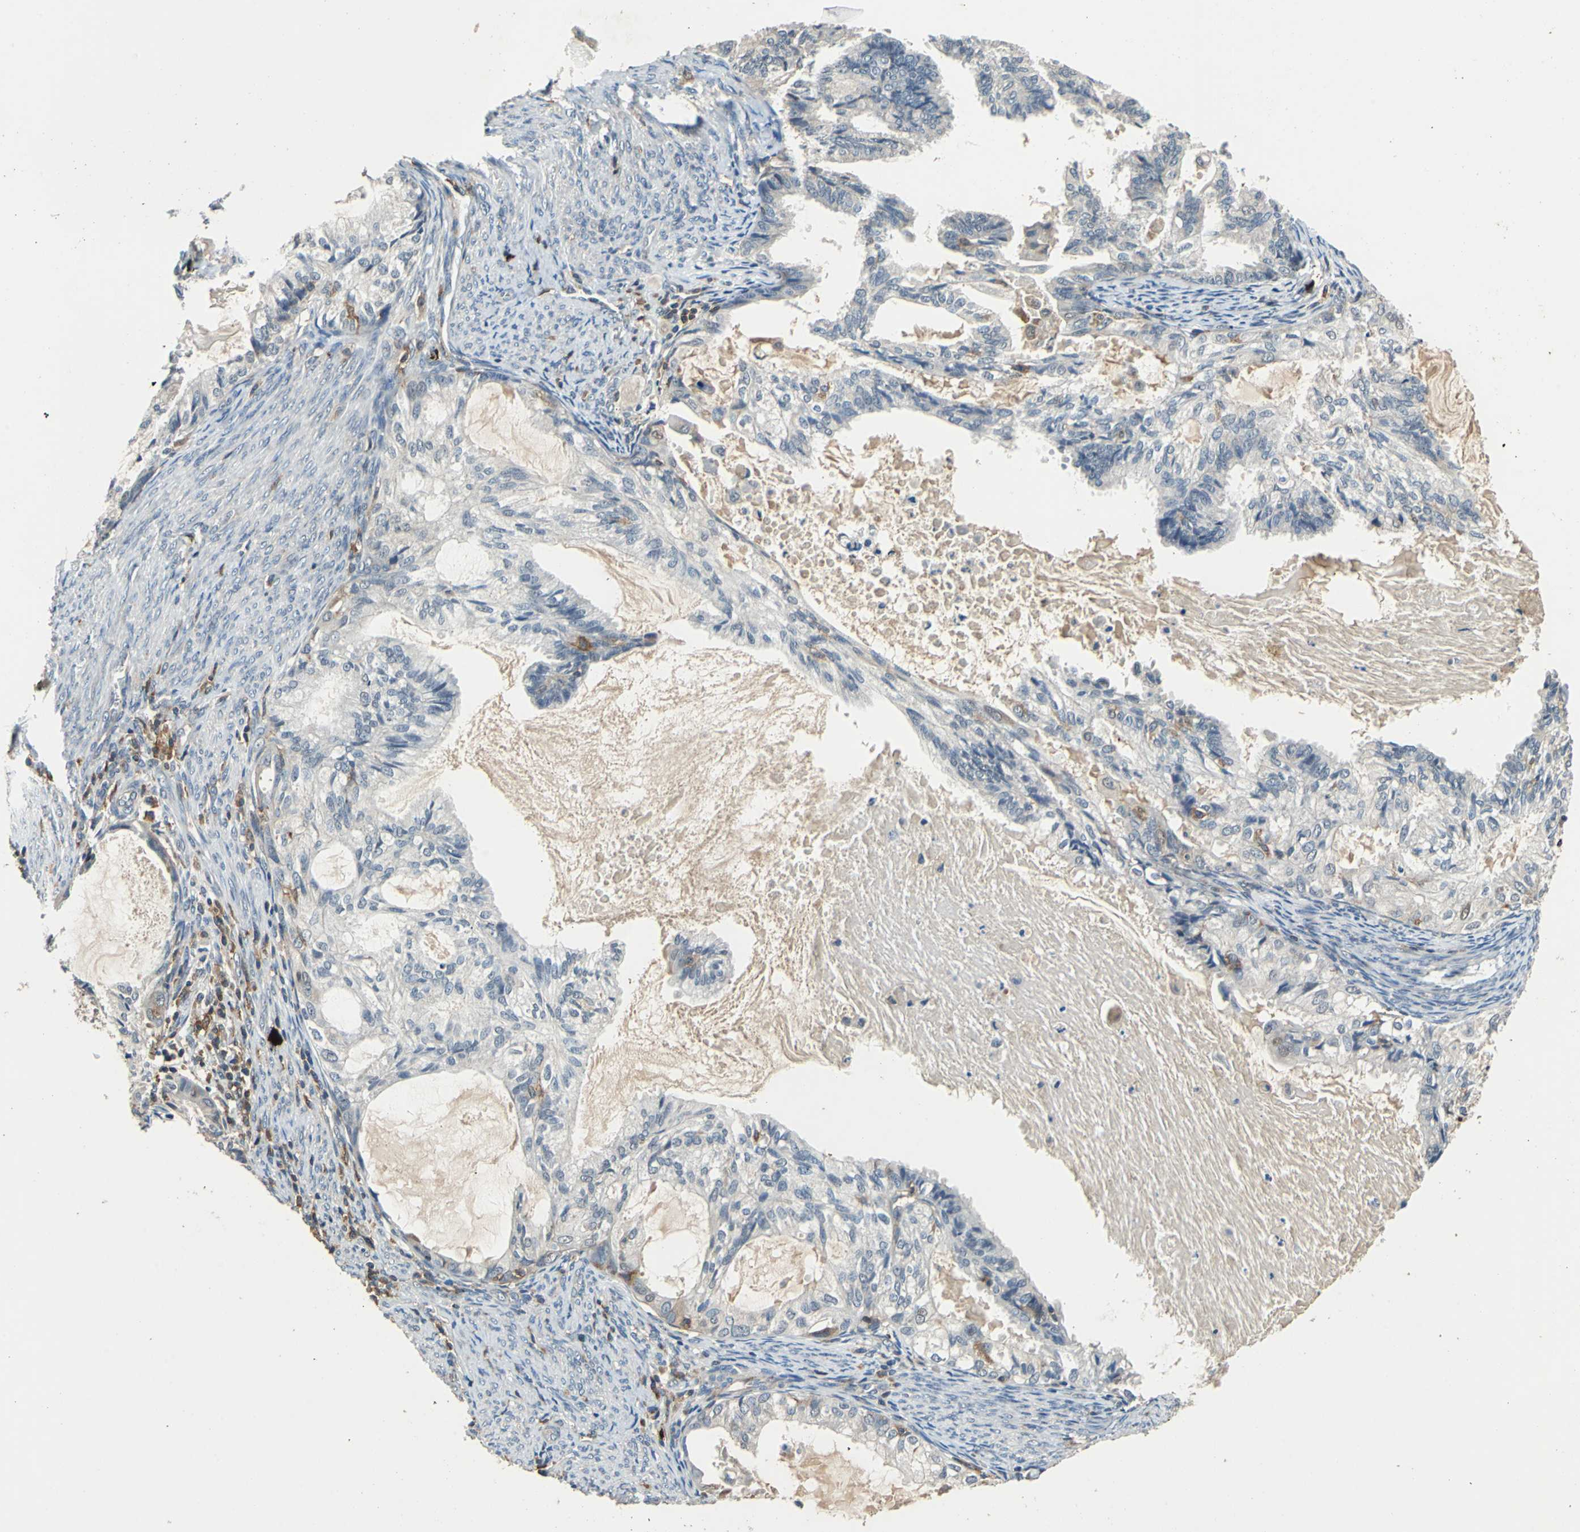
{"staining": {"intensity": "negative", "quantity": "none", "location": "none"}, "tissue": "cervical cancer", "cell_type": "Tumor cells", "image_type": "cancer", "snomed": [{"axis": "morphology", "description": "Normal tissue, NOS"}, {"axis": "morphology", "description": "Adenocarcinoma, NOS"}, {"axis": "topography", "description": "Cervix"}, {"axis": "topography", "description": "Endometrium"}], "caption": "Cervical cancer (adenocarcinoma) was stained to show a protein in brown. There is no significant staining in tumor cells.", "gene": "SLC19A2", "patient": {"sex": "female", "age": 86}}